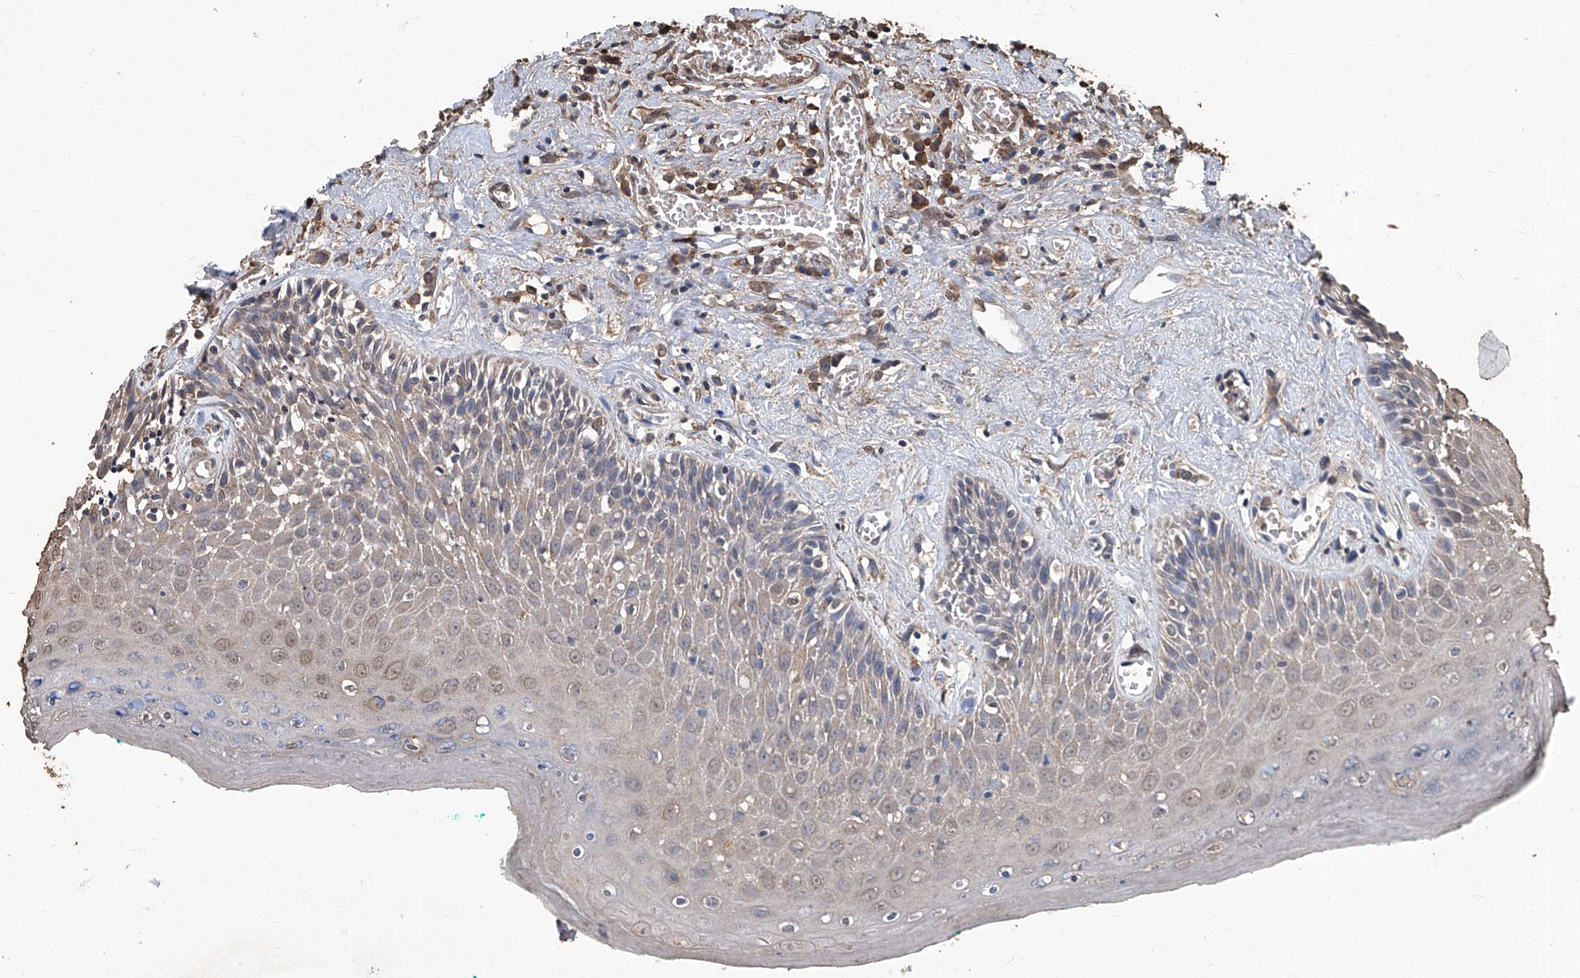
{"staining": {"intensity": "weak", "quantity": ">75%", "location": "nuclear"}, "tissue": "oral mucosa", "cell_type": "Squamous epithelial cells", "image_type": "normal", "snomed": [{"axis": "morphology", "description": "Normal tissue, NOS"}, {"axis": "topography", "description": "Oral tissue"}], "caption": "Oral mucosa stained with IHC demonstrates weak nuclear expression in approximately >75% of squamous epithelial cells. (Stains: DAB (3,3'-diaminobenzidine) in brown, nuclei in blue, Microscopy: brightfield microscopy at high magnification).", "gene": "STARD7", "patient": {"sex": "female", "age": 70}}